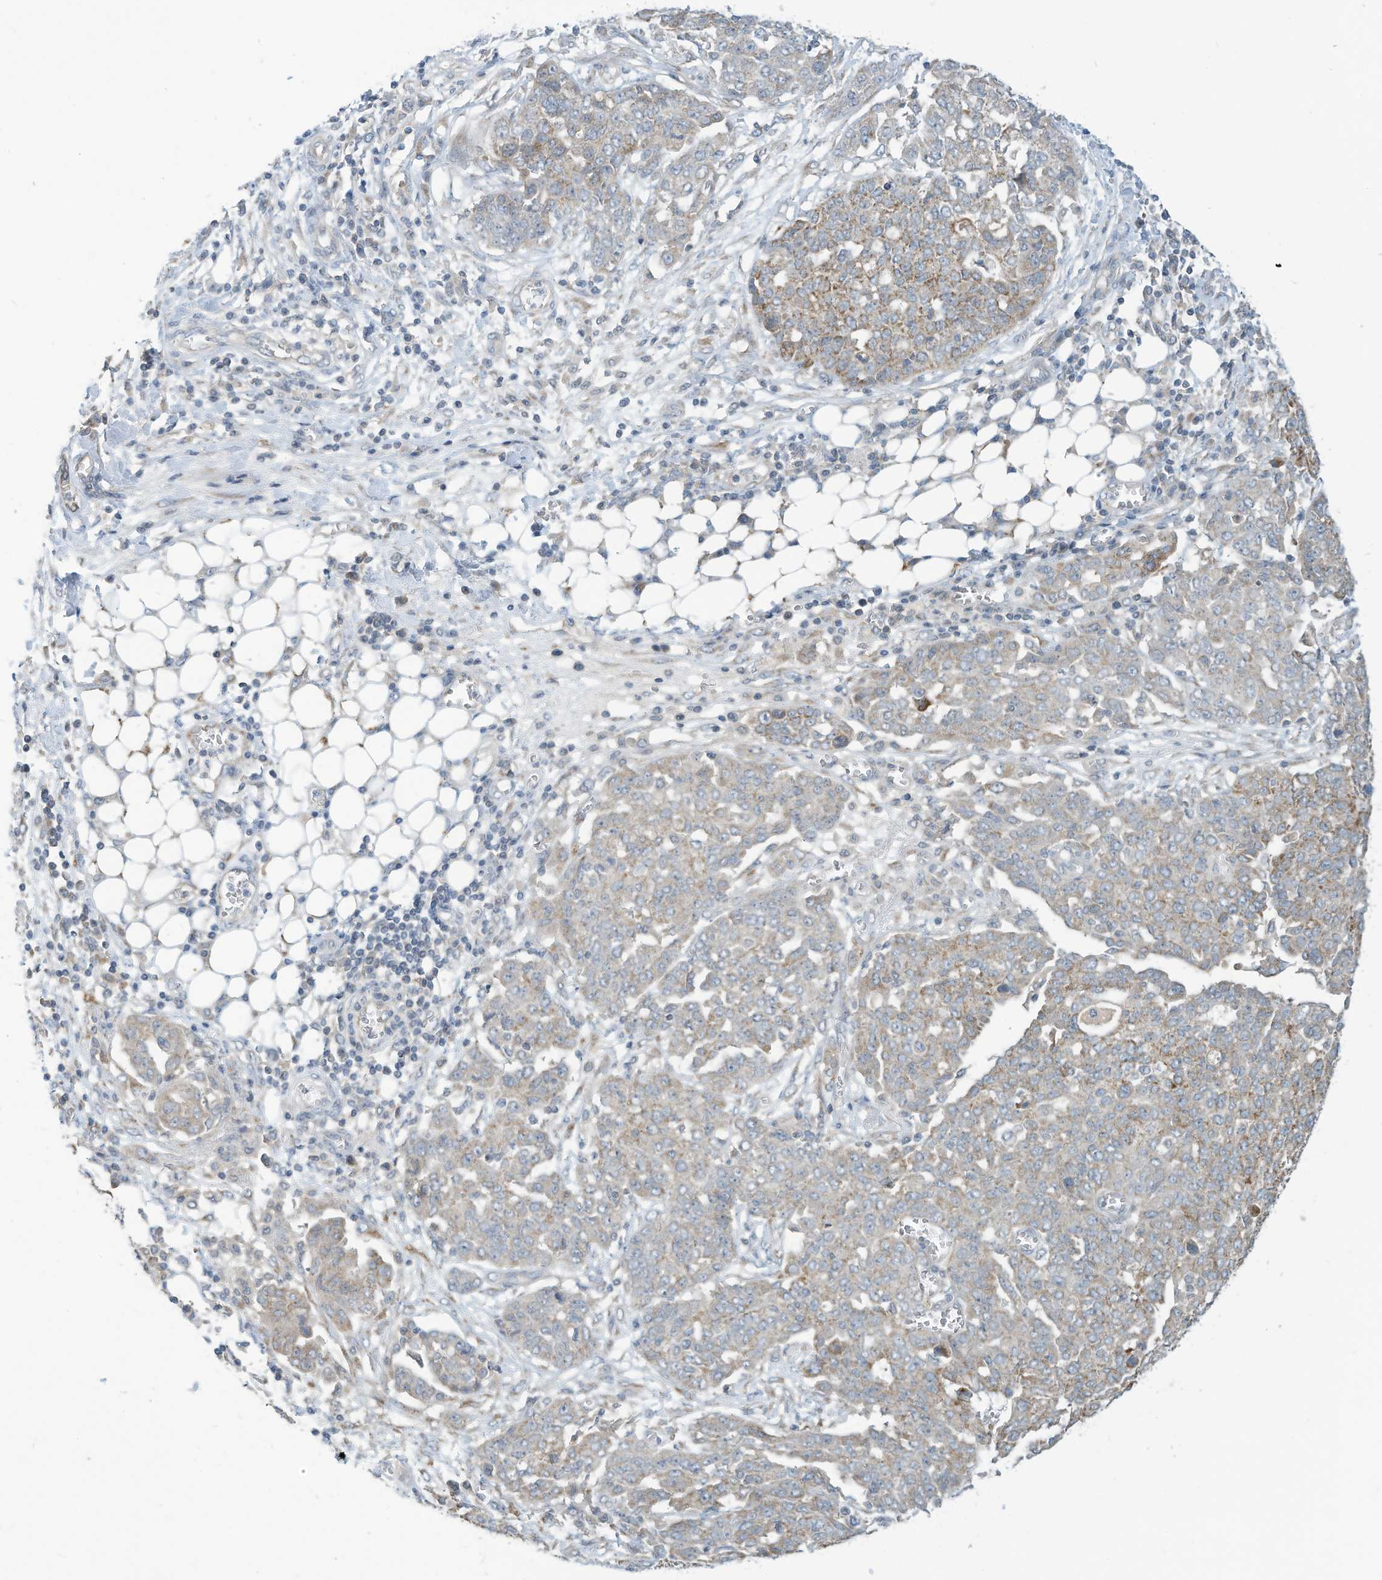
{"staining": {"intensity": "moderate", "quantity": "25%-75%", "location": "cytoplasmic/membranous"}, "tissue": "ovarian cancer", "cell_type": "Tumor cells", "image_type": "cancer", "snomed": [{"axis": "morphology", "description": "Cystadenocarcinoma, serous, NOS"}, {"axis": "topography", "description": "Soft tissue"}, {"axis": "topography", "description": "Ovary"}], "caption": "Immunohistochemistry (IHC) photomicrograph of neoplastic tissue: human ovarian serous cystadenocarcinoma stained using IHC reveals medium levels of moderate protein expression localized specifically in the cytoplasmic/membranous of tumor cells, appearing as a cytoplasmic/membranous brown color.", "gene": "SCGB1D2", "patient": {"sex": "female", "age": 57}}